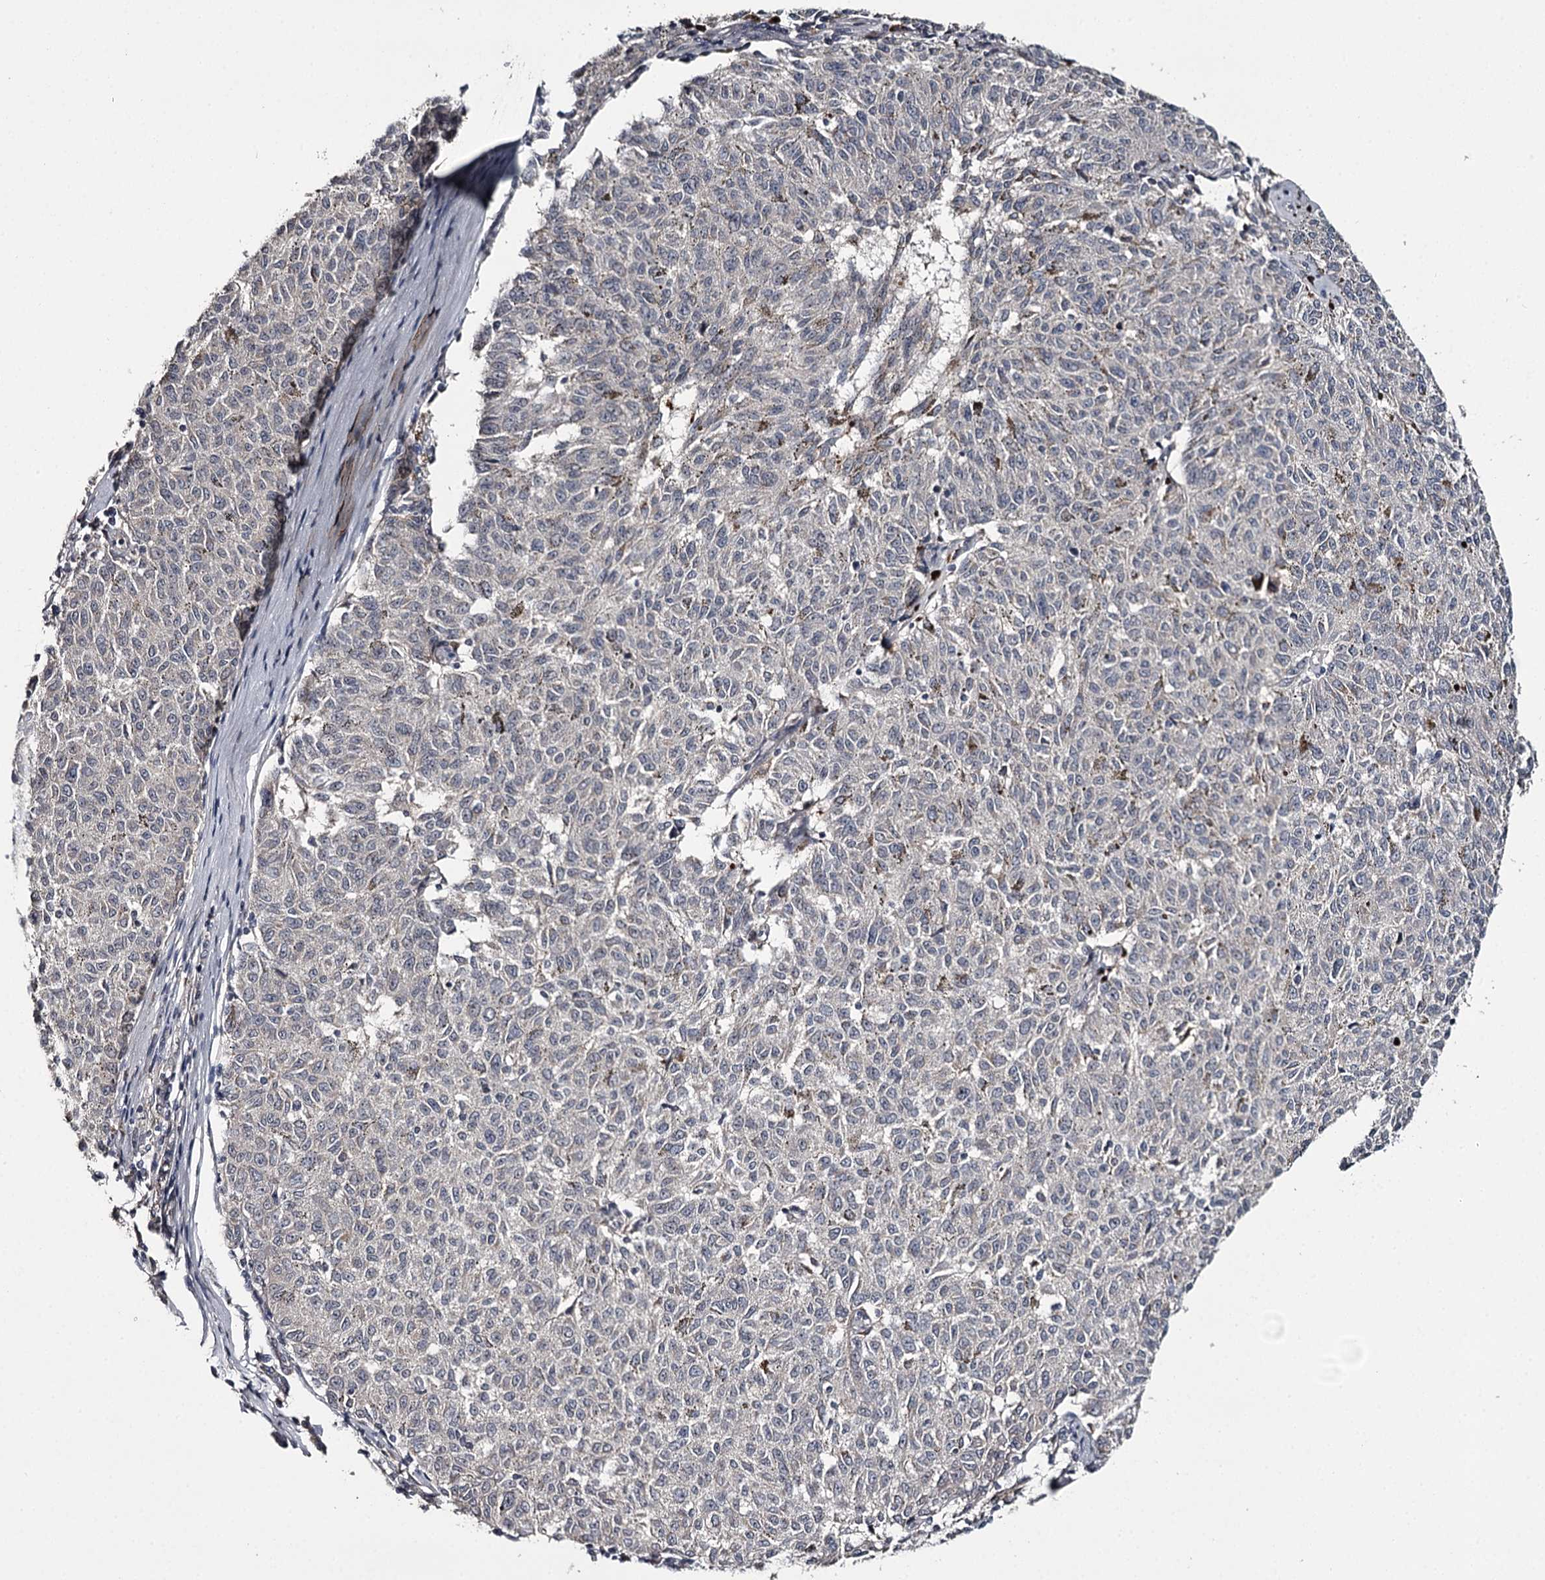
{"staining": {"intensity": "negative", "quantity": "none", "location": "none"}, "tissue": "melanoma", "cell_type": "Tumor cells", "image_type": "cancer", "snomed": [{"axis": "morphology", "description": "Malignant melanoma, NOS"}, {"axis": "topography", "description": "Skin"}], "caption": "Immunohistochemistry photomicrograph of neoplastic tissue: human malignant melanoma stained with DAB demonstrates no significant protein expression in tumor cells.", "gene": "CWF19L2", "patient": {"sex": "female", "age": 72}}